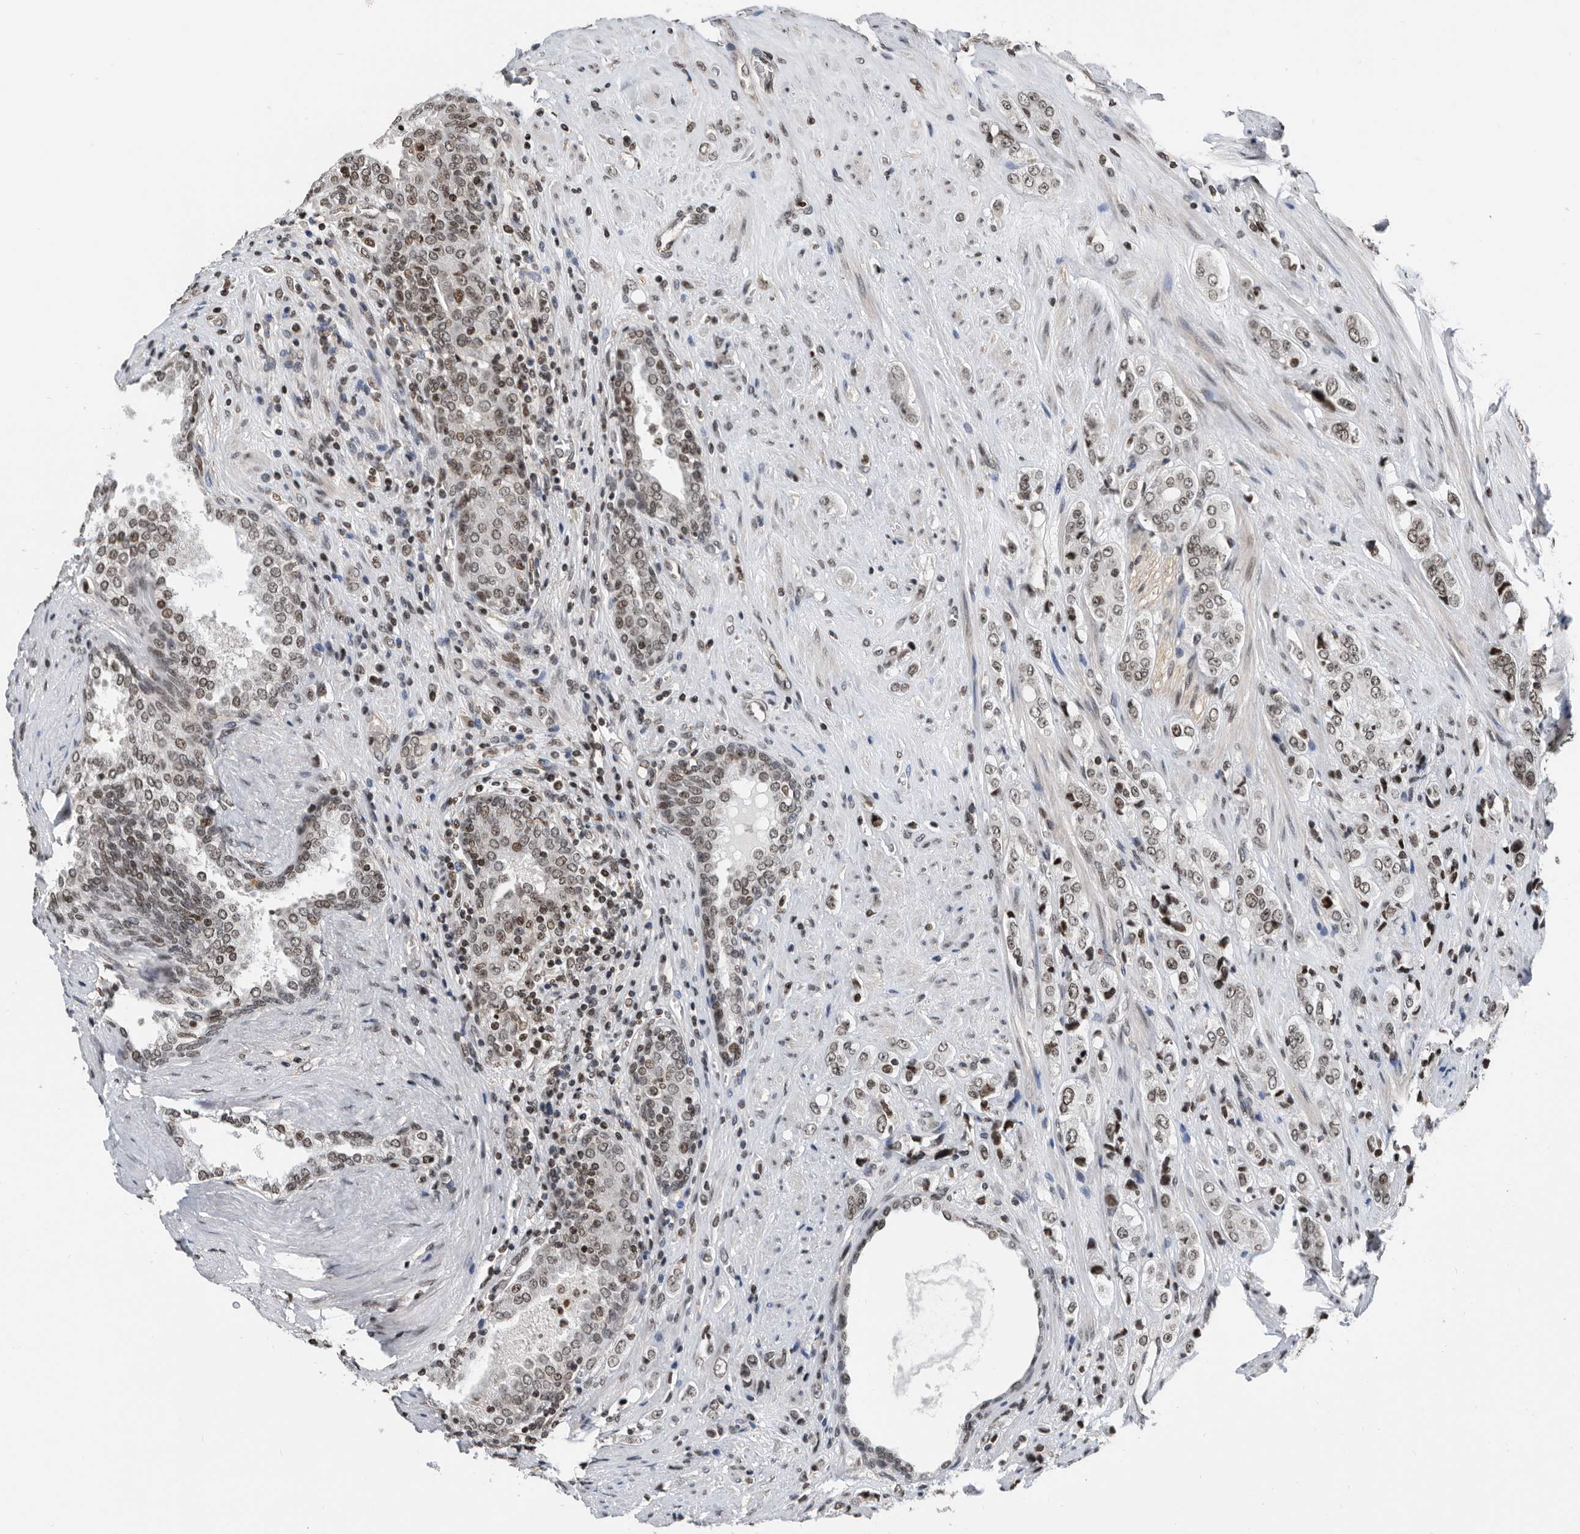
{"staining": {"intensity": "weak", "quantity": "25%-75%", "location": "nuclear"}, "tissue": "prostate cancer", "cell_type": "Tumor cells", "image_type": "cancer", "snomed": [{"axis": "morphology", "description": "Adenocarcinoma, High grade"}, {"axis": "topography", "description": "Prostate"}], "caption": "This photomicrograph displays immunohistochemistry staining of prostate cancer (adenocarcinoma (high-grade)), with low weak nuclear expression in approximately 25%-75% of tumor cells.", "gene": "SNRNP48", "patient": {"sex": "male", "age": 61}}